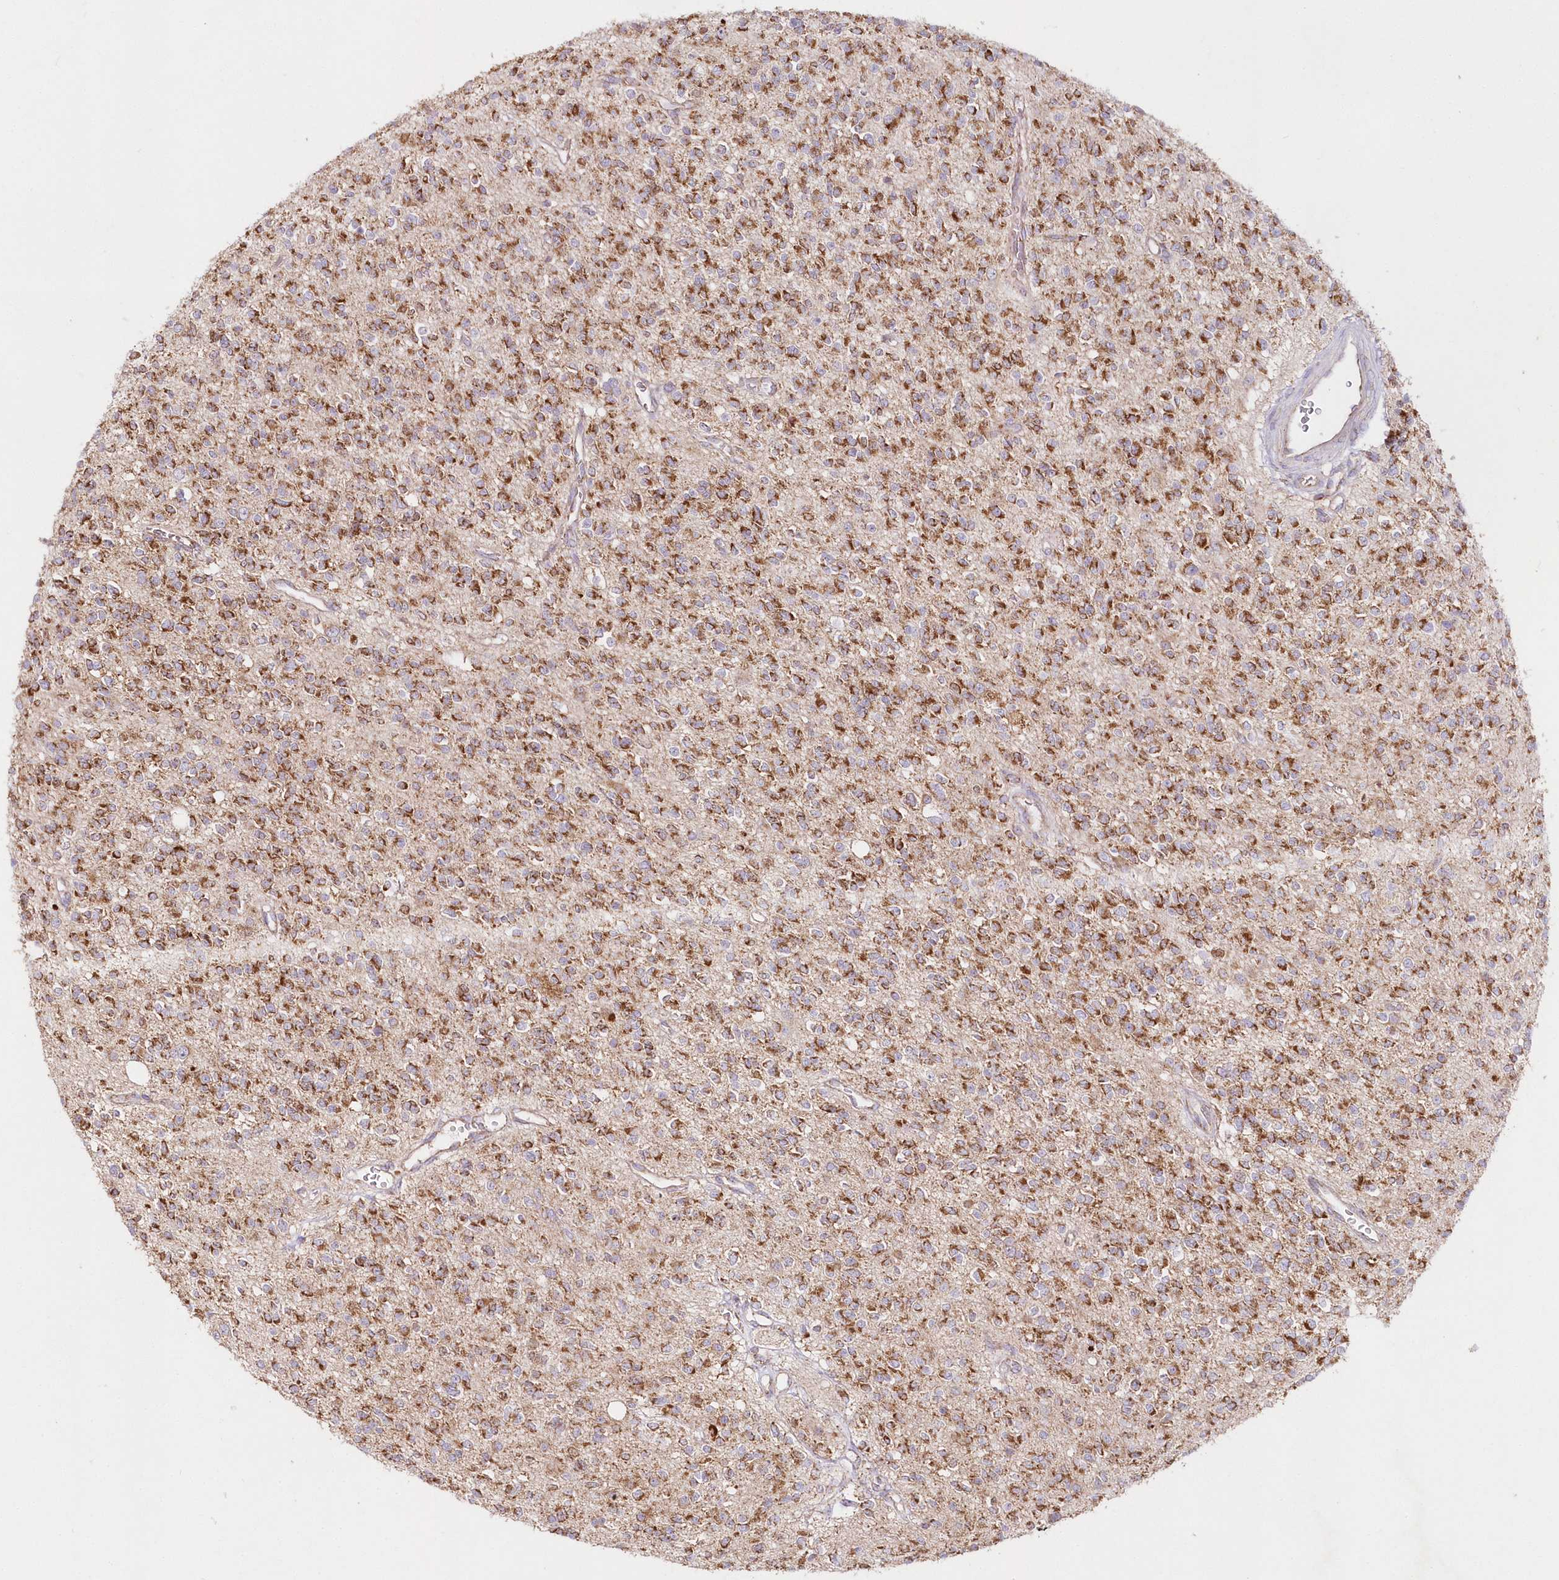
{"staining": {"intensity": "moderate", "quantity": ">75%", "location": "cytoplasmic/membranous"}, "tissue": "glioma", "cell_type": "Tumor cells", "image_type": "cancer", "snomed": [{"axis": "morphology", "description": "Glioma, malignant, High grade"}, {"axis": "topography", "description": "Brain"}], "caption": "Tumor cells exhibit moderate cytoplasmic/membranous staining in about >75% of cells in glioma. (DAB (3,3'-diaminobenzidine) IHC, brown staining for protein, blue staining for nuclei).", "gene": "DNA2", "patient": {"sex": "male", "age": 34}}